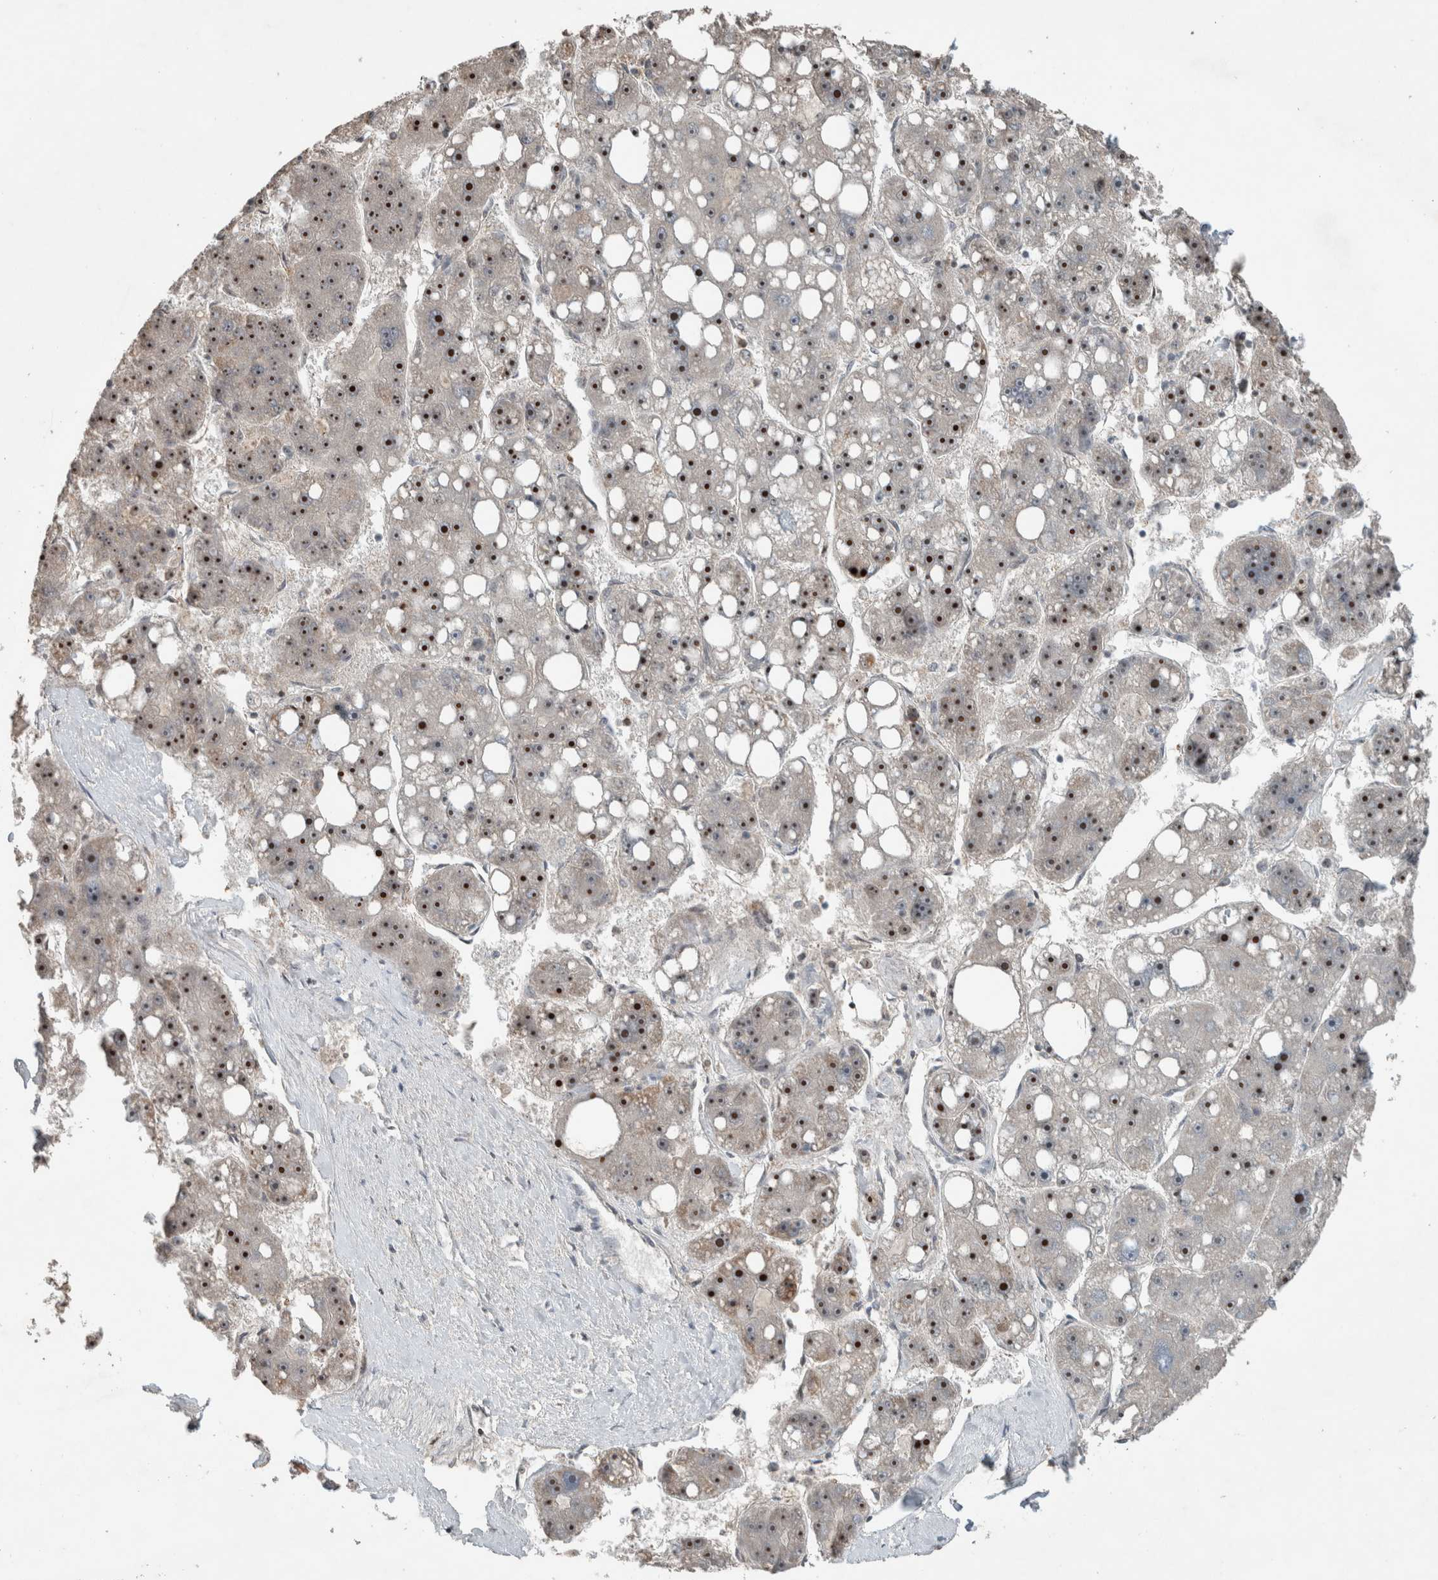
{"staining": {"intensity": "strong", "quantity": ">75%", "location": "nuclear"}, "tissue": "liver cancer", "cell_type": "Tumor cells", "image_type": "cancer", "snomed": [{"axis": "morphology", "description": "Carcinoma, Hepatocellular, NOS"}, {"axis": "topography", "description": "Liver"}], "caption": "A photomicrograph showing strong nuclear expression in approximately >75% of tumor cells in liver cancer (hepatocellular carcinoma), as visualized by brown immunohistochemical staining.", "gene": "RPF1", "patient": {"sex": "female", "age": 61}}